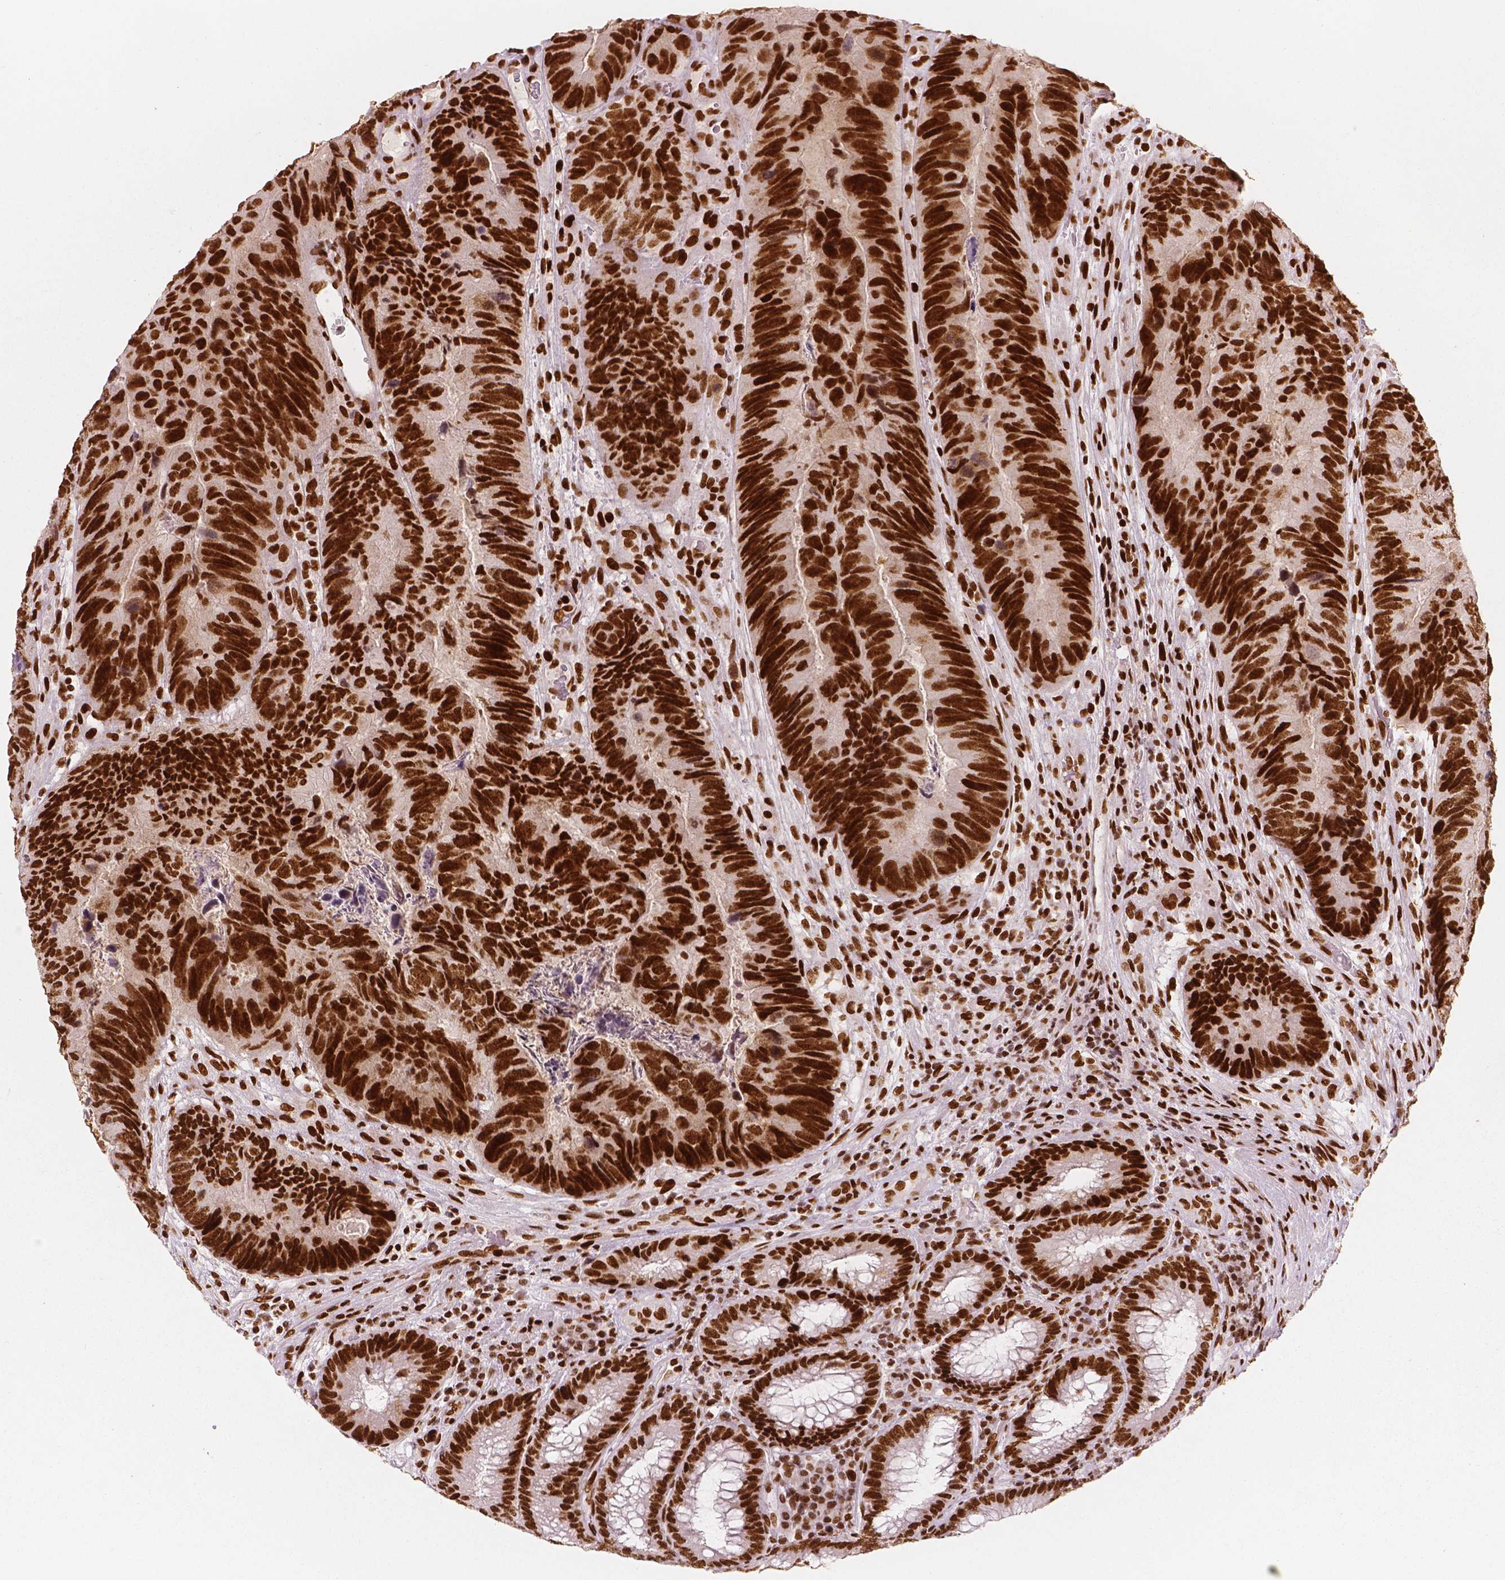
{"staining": {"intensity": "strong", "quantity": ">75%", "location": "nuclear"}, "tissue": "colorectal cancer", "cell_type": "Tumor cells", "image_type": "cancer", "snomed": [{"axis": "morphology", "description": "Adenocarcinoma, NOS"}, {"axis": "topography", "description": "Colon"}], "caption": "An IHC micrograph of tumor tissue is shown. Protein staining in brown labels strong nuclear positivity in colorectal adenocarcinoma within tumor cells.", "gene": "BRD4", "patient": {"sex": "female", "age": 67}}